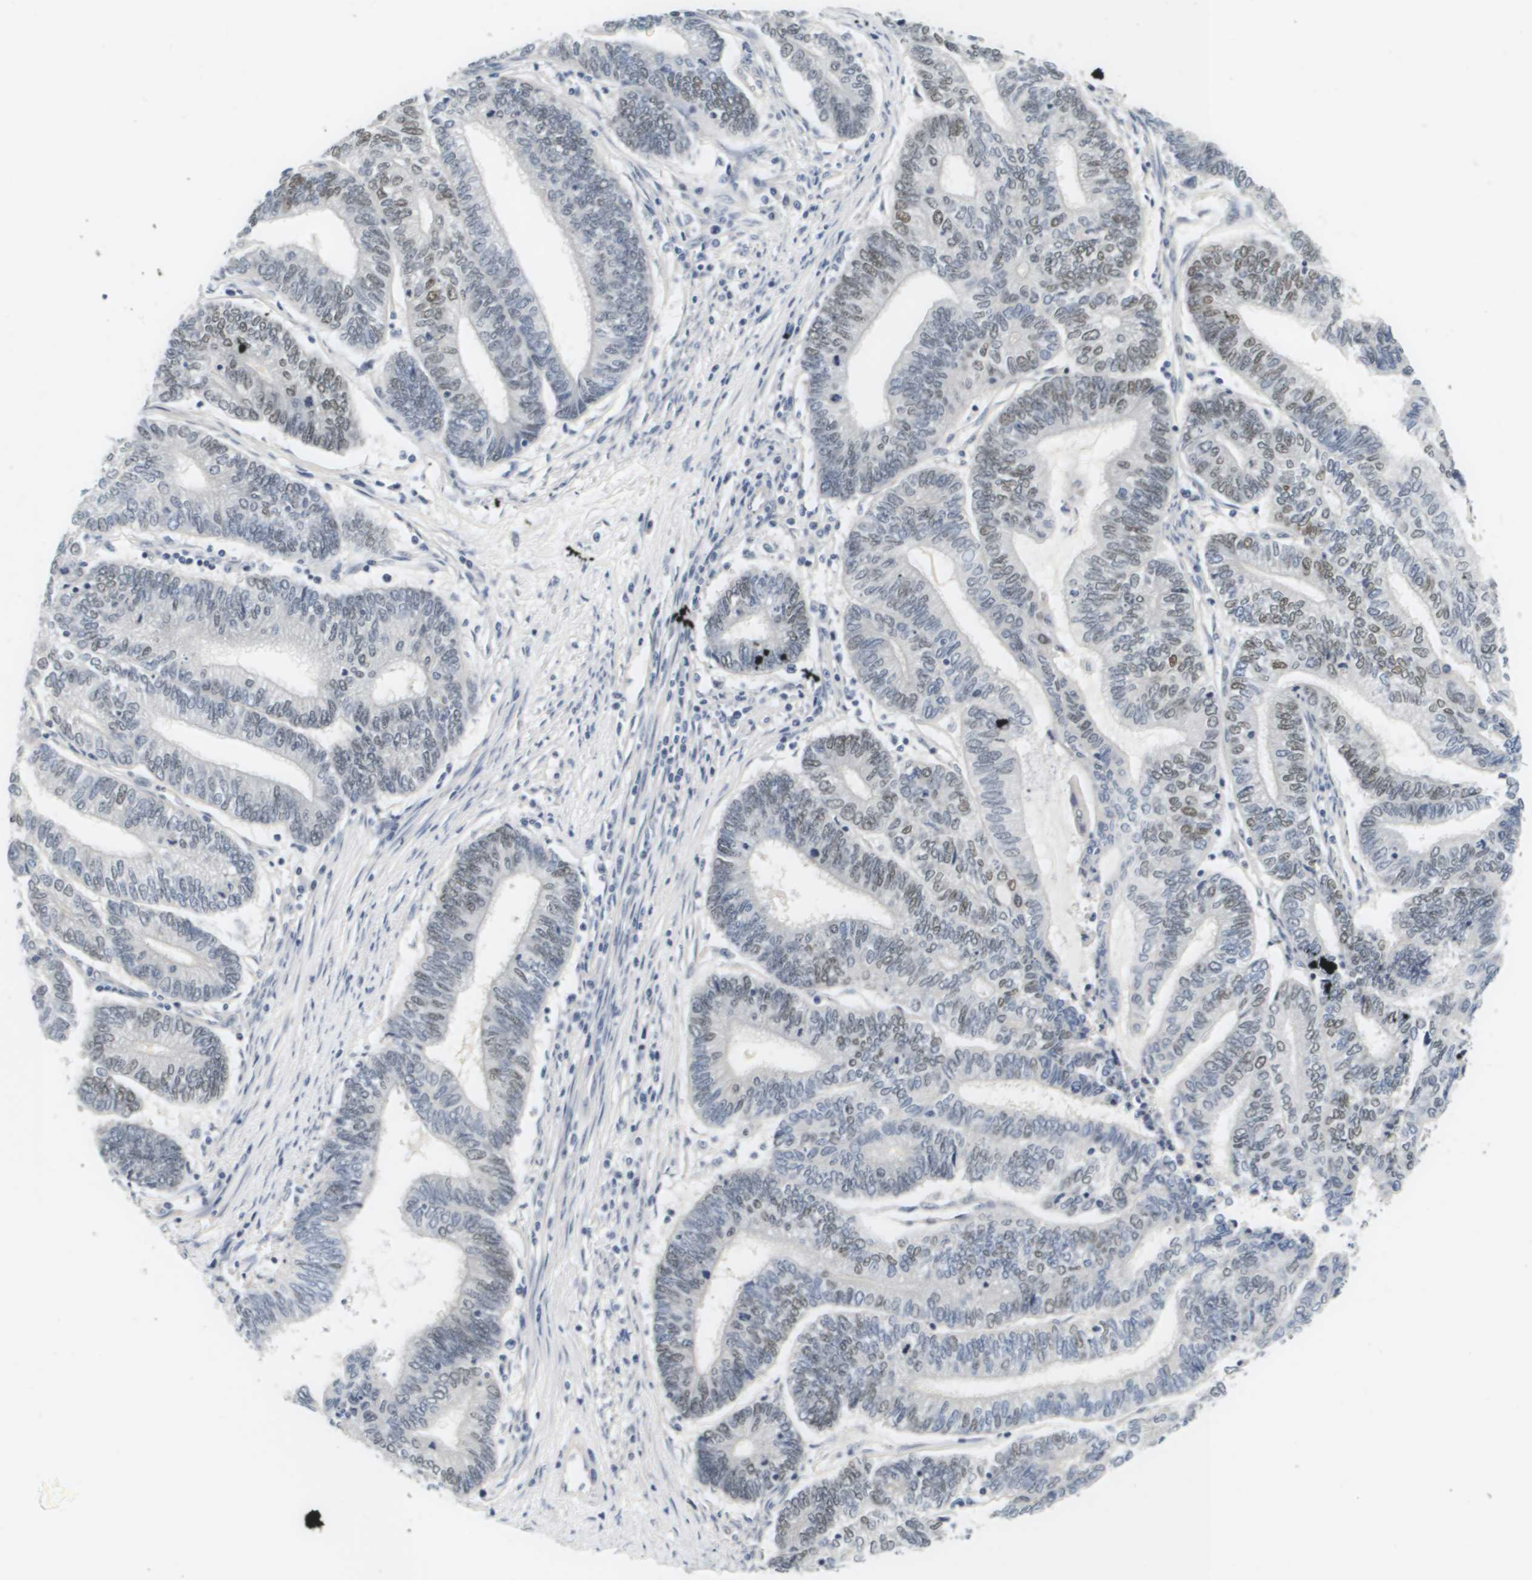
{"staining": {"intensity": "weak", "quantity": "25%-75%", "location": "nuclear"}, "tissue": "endometrial cancer", "cell_type": "Tumor cells", "image_type": "cancer", "snomed": [{"axis": "morphology", "description": "Adenocarcinoma, NOS"}, {"axis": "topography", "description": "Uterus"}, {"axis": "topography", "description": "Endometrium"}], "caption": "A brown stain shows weak nuclear expression of a protein in adenocarcinoma (endometrial) tumor cells.", "gene": "KCNJ5", "patient": {"sex": "female", "age": 70}}